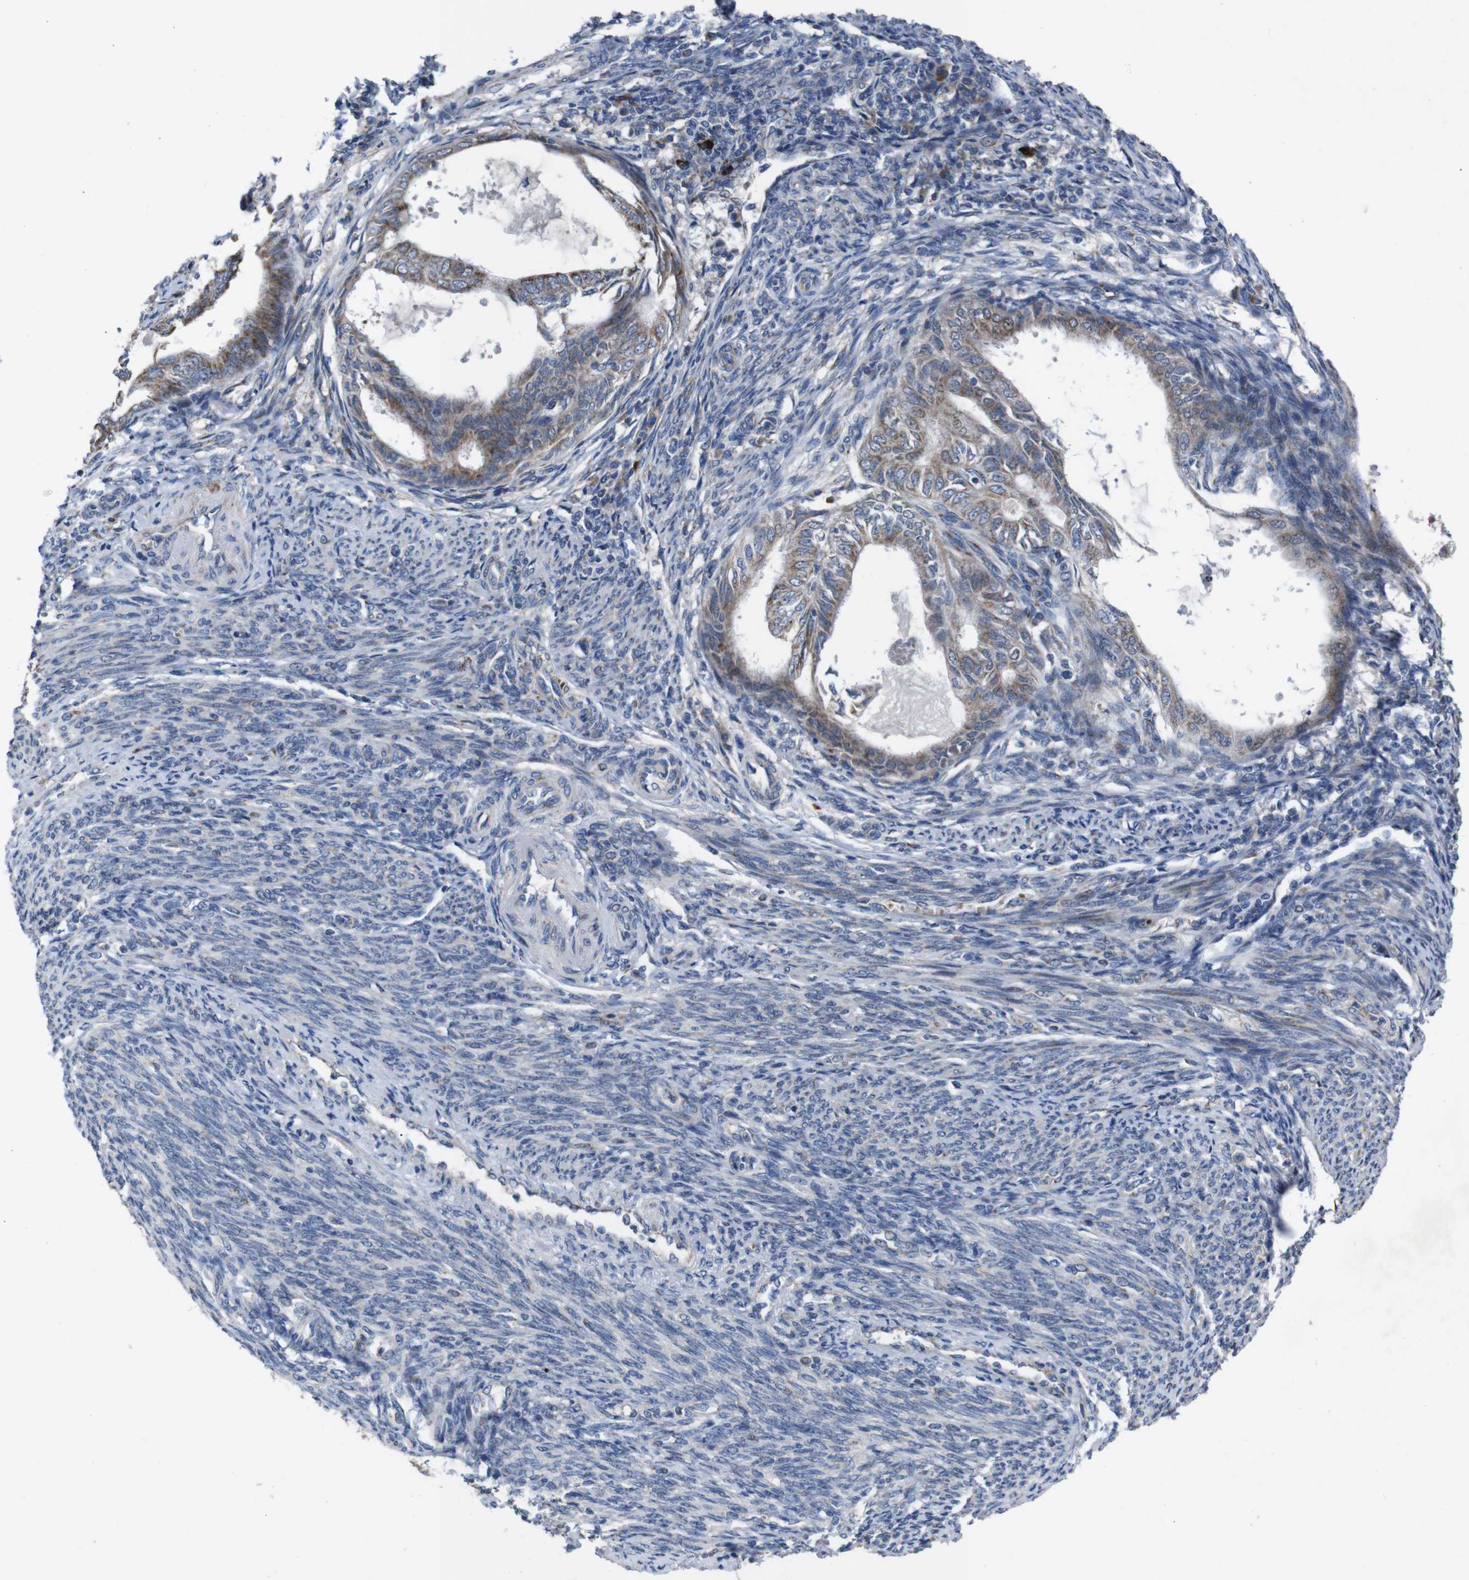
{"staining": {"intensity": "moderate", "quantity": ">75%", "location": "cytoplasmic/membranous"}, "tissue": "endometrial cancer", "cell_type": "Tumor cells", "image_type": "cancer", "snomed": [{"axis": "morphology", "description": "Adenocarcinoma, NOS"}, {"axis": "topography", "description": "Endometrium"}], "caption": "Endometrial cancer (adenocarcinoma) stained with IHC shows moderate cytoplasmic/membranous expression in approximately >75% of tumor cells.", "gene": "CHST10", "patient": {"sex": "female", "age": 58}}